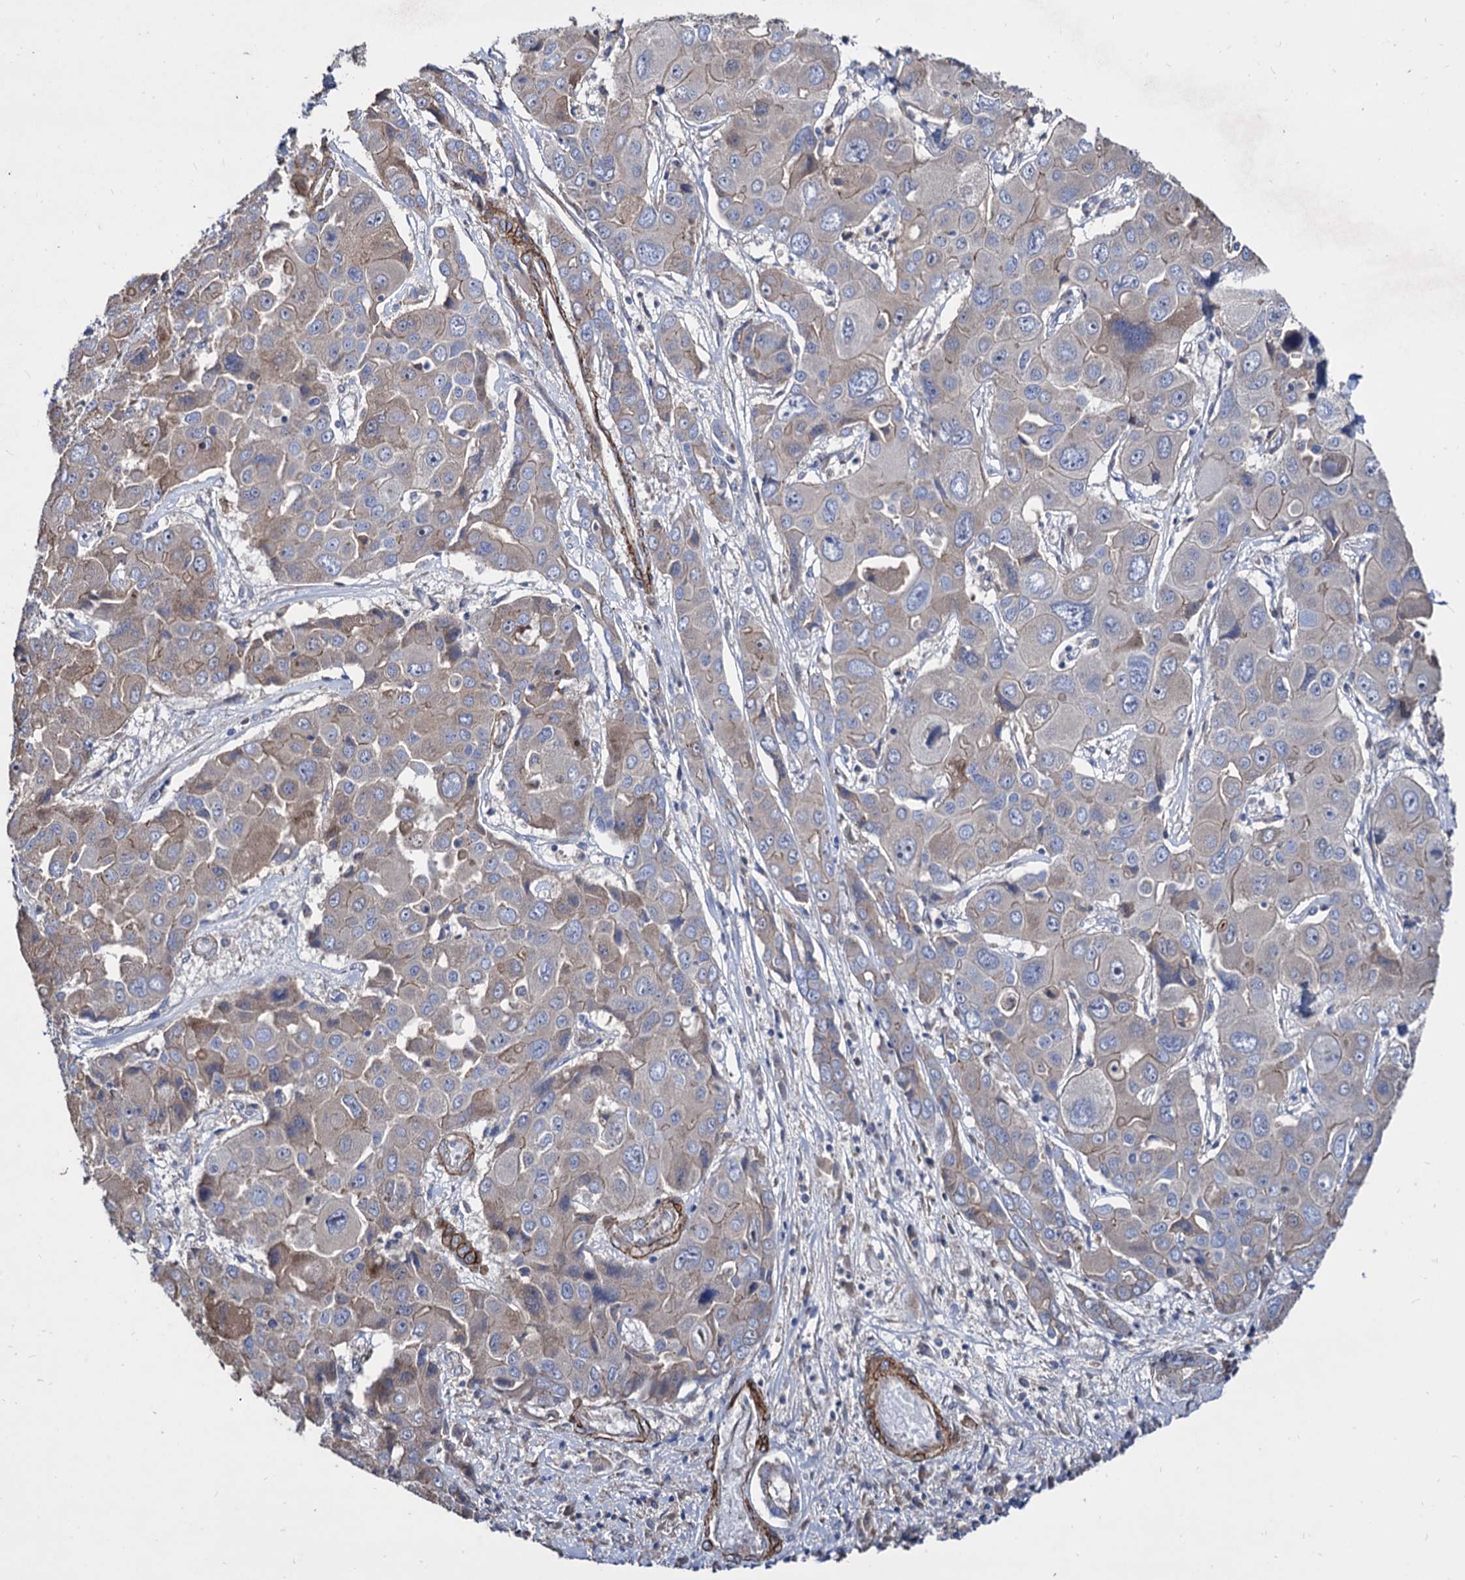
{"staining": {"intensity": "weak", "quantity": "<25%", "location": "cytoplasmic/membranous"}, "tissue": "liver cancer", "cell_type": "Tumor cells", "image_type": "cancer", "snomed": [{"axis": "morphology", "description": "Cholangiocarcinoma"}, {"axis": "topography", "description": "Liver"}], "caption": "The IHC image has no significant staining in tumor cells of liver cancer tissue.", "gene": "WDR11", "patient": {"sex": "male", "age": 67}}